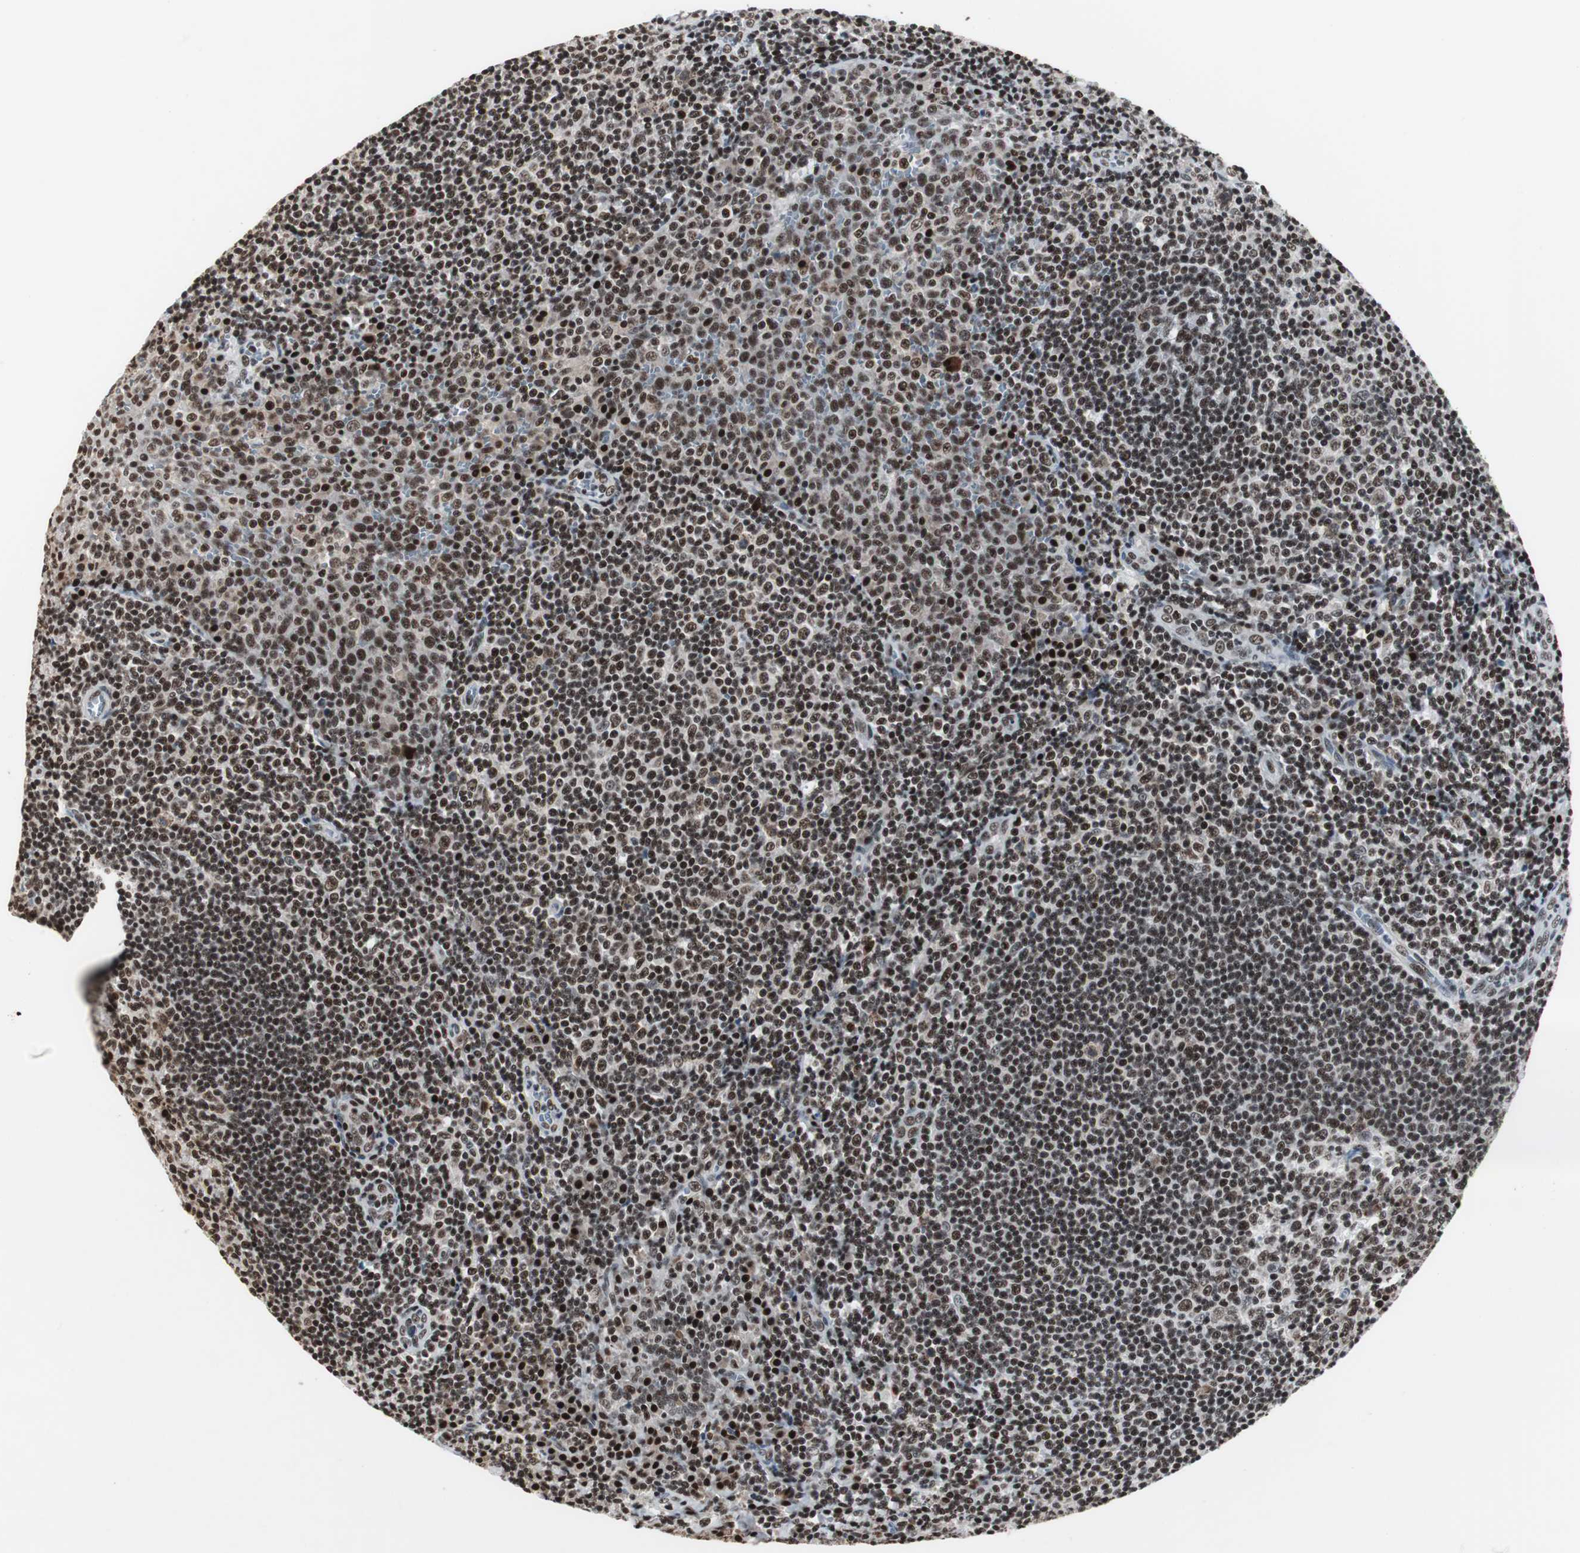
{"staining": {"intensity": "strong", "quantity": ">75%", "location": "nuclear"}, "tissue": "tonsil", "cell_type": "Germinal center cells", "image_type": "normal", "snomed": [{"axis": "morphology", "description": "Normal tissue, NOS"}, {"axis": "topography", "description": "Tonsil"}], "caption": "The micrograph displays staining of benign tonsil, revealing strong nuclear protein positivity (brown color) within germinal center cells. The staining was performed using DAB to visualize the protein expression in brown, while the nuclei were stained in blue with hematoxylin (Magnification: 20x).", "gene": "RAD9A", "patient": {"sex": "male", "age": 31}}